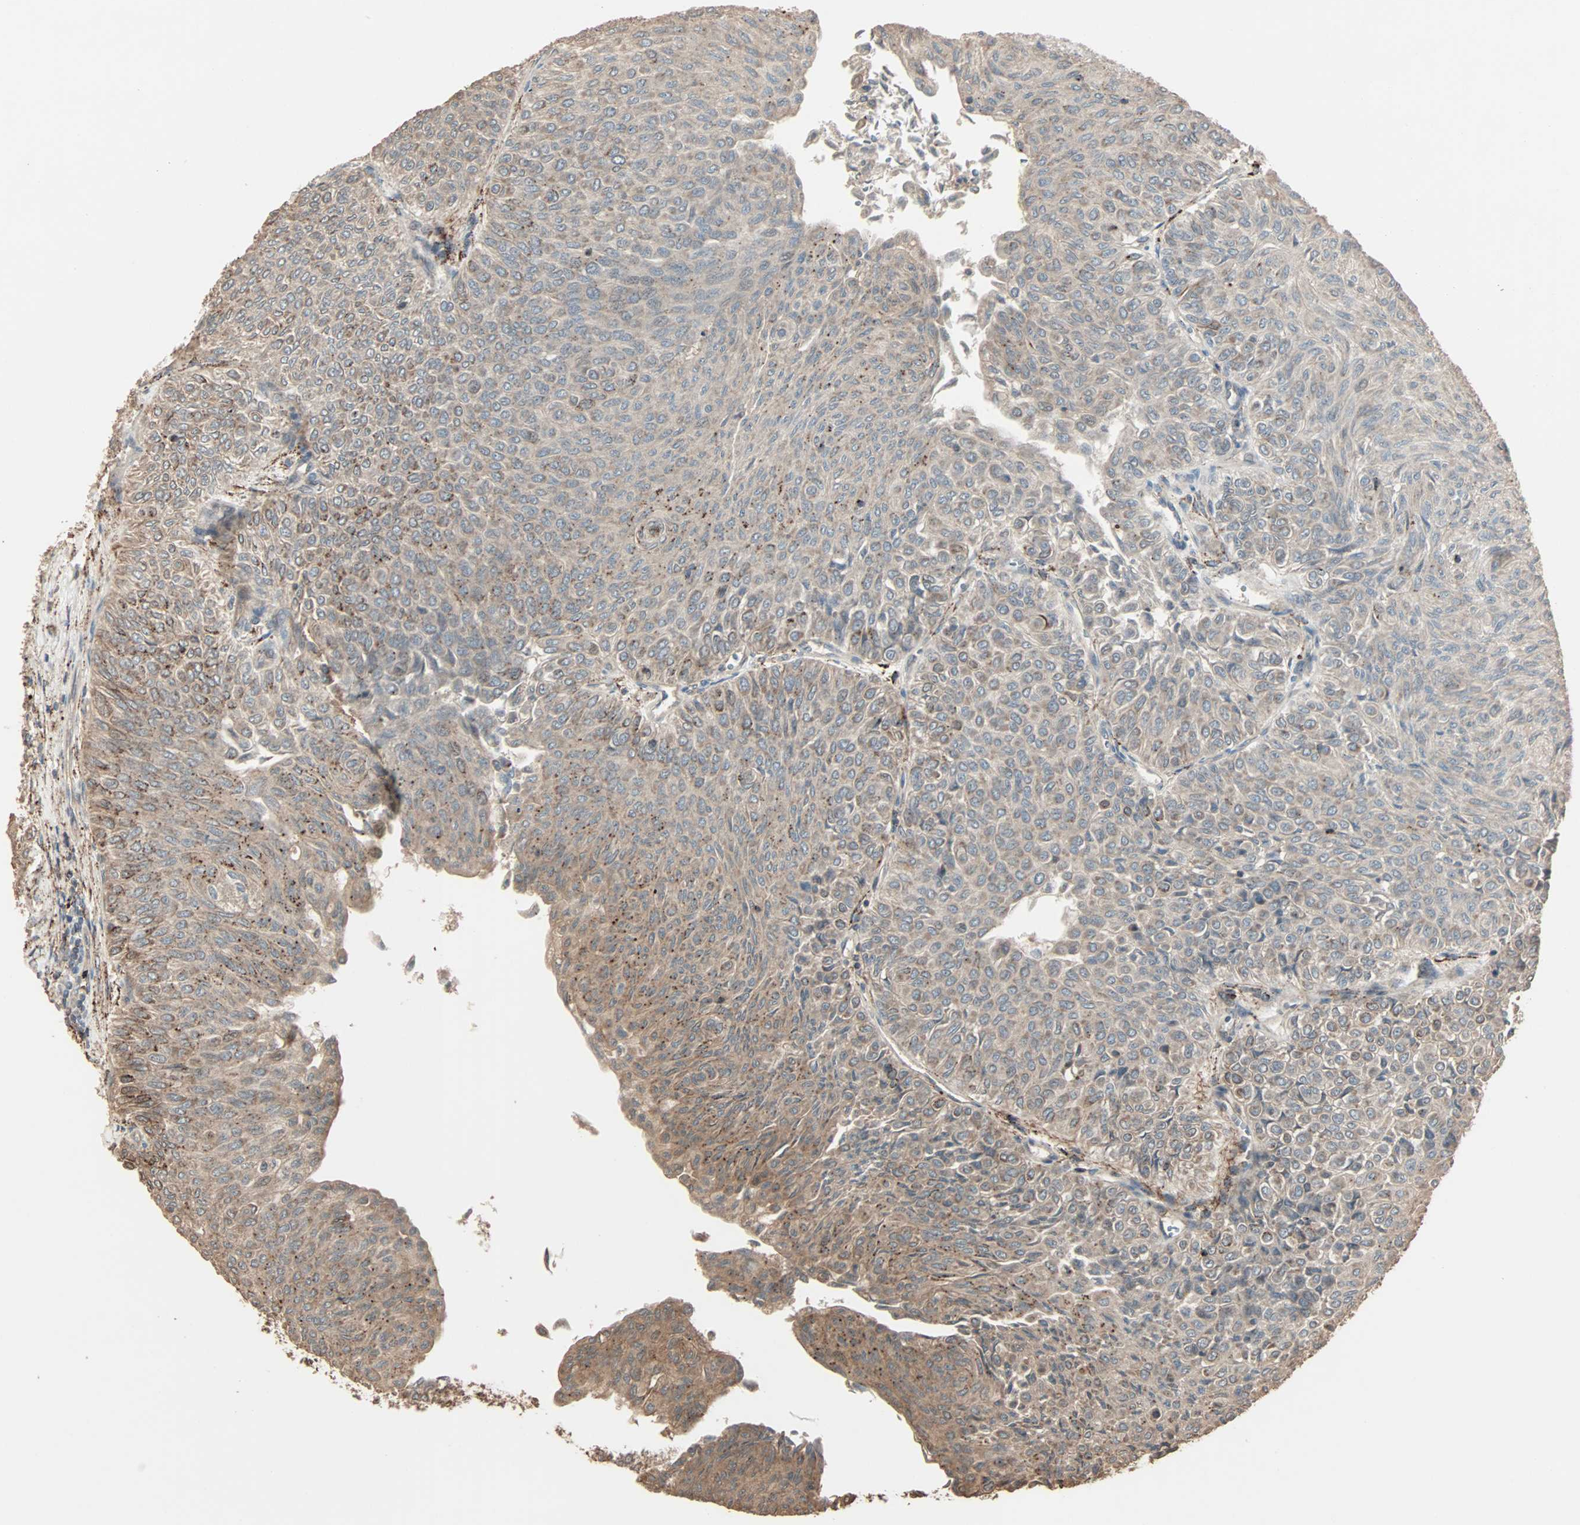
{"staining": {"intensity": "weak", "quantity": "25%-75%", "location": "cytoplasmic/membranous"}, "tissue": "urothelial cancer", "cell_type": "Tumor cells", "image_type": "cancer", "snomed": [{"axis": "morphology", "description": "Urothelial carcinoma, Low grade"}, {"axis": "topography", "description": "Urinary bladder"}], "caption": "Immunohistochemistry photomicrograph of neoplastic tissue: low-grade urothelial carcinoma stained using immunohistochemistry (IHC) demonstrates low levels of weak protein expression localized specifically in the cytoplasmic/membranous of tumor cells, appearing as a cytoplasmic/membranous brown color.", "gene": "CALCRL", "patient": {"sex": "male", "age": 78}}